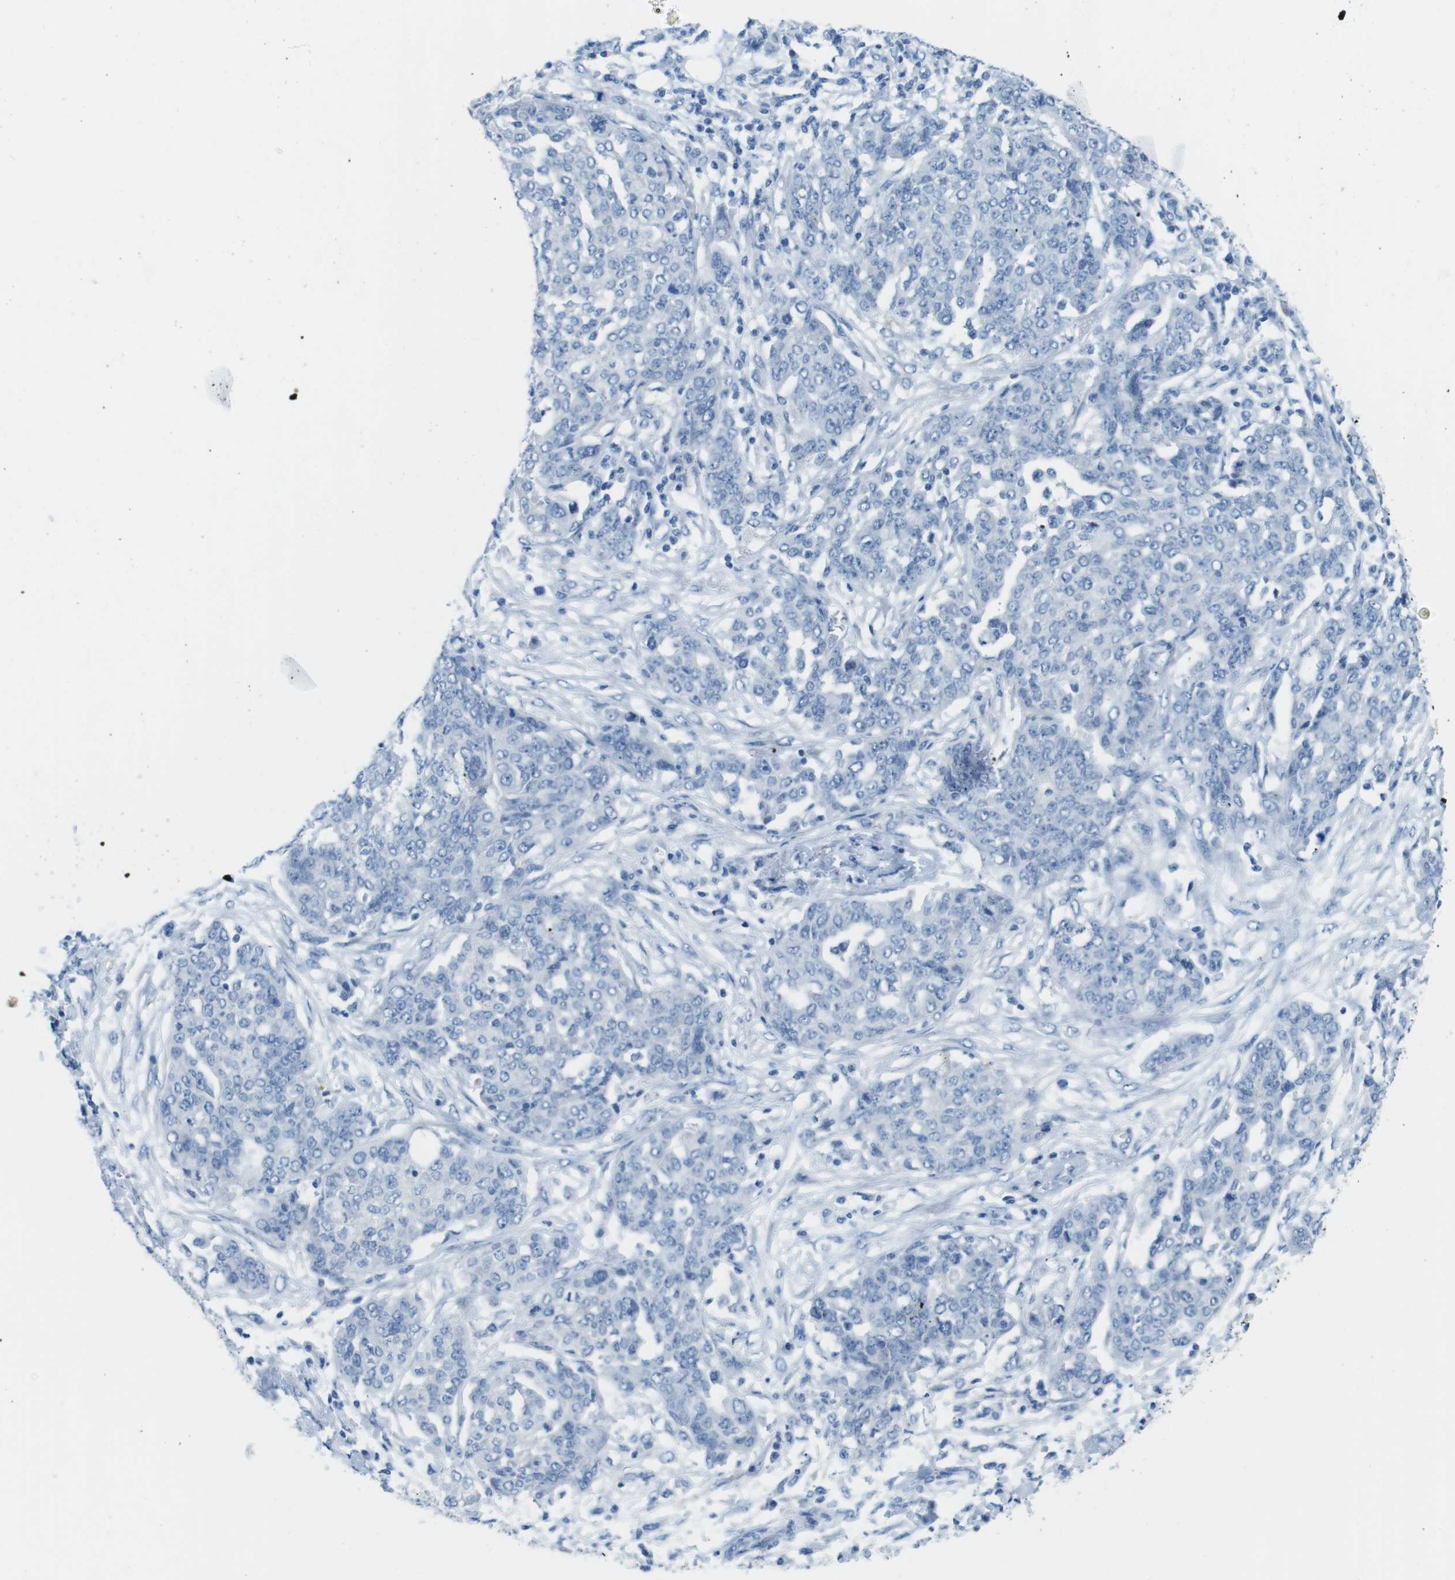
{"staining": {"intensity": "negative", "quantity": "none", "location": "none"}, "tissue": "ovarian cancer", "cell_type": "Tumor cells", "image_type": "cancer", "snomed": [{"axis": "morphology", "description": "Cystadenocarcinoma, serous, NOS"}, {"axis": "topography", "description": "Soft tissue"}, {"axis": "topography", "description": "Ovary"}], "caption": "DAB immunohistochemical staining of human ovarian cancer displays no significant expression in tumor cells. The staining was performed using DAB (3,3'-diaminobenzidine) to visualize the protein expression in brown, while the nuclei were stained in blue with hematoxylin (Magnification: 20x).", "gene": "GAP43", "patient": {"sex": "female", "age": 57}}